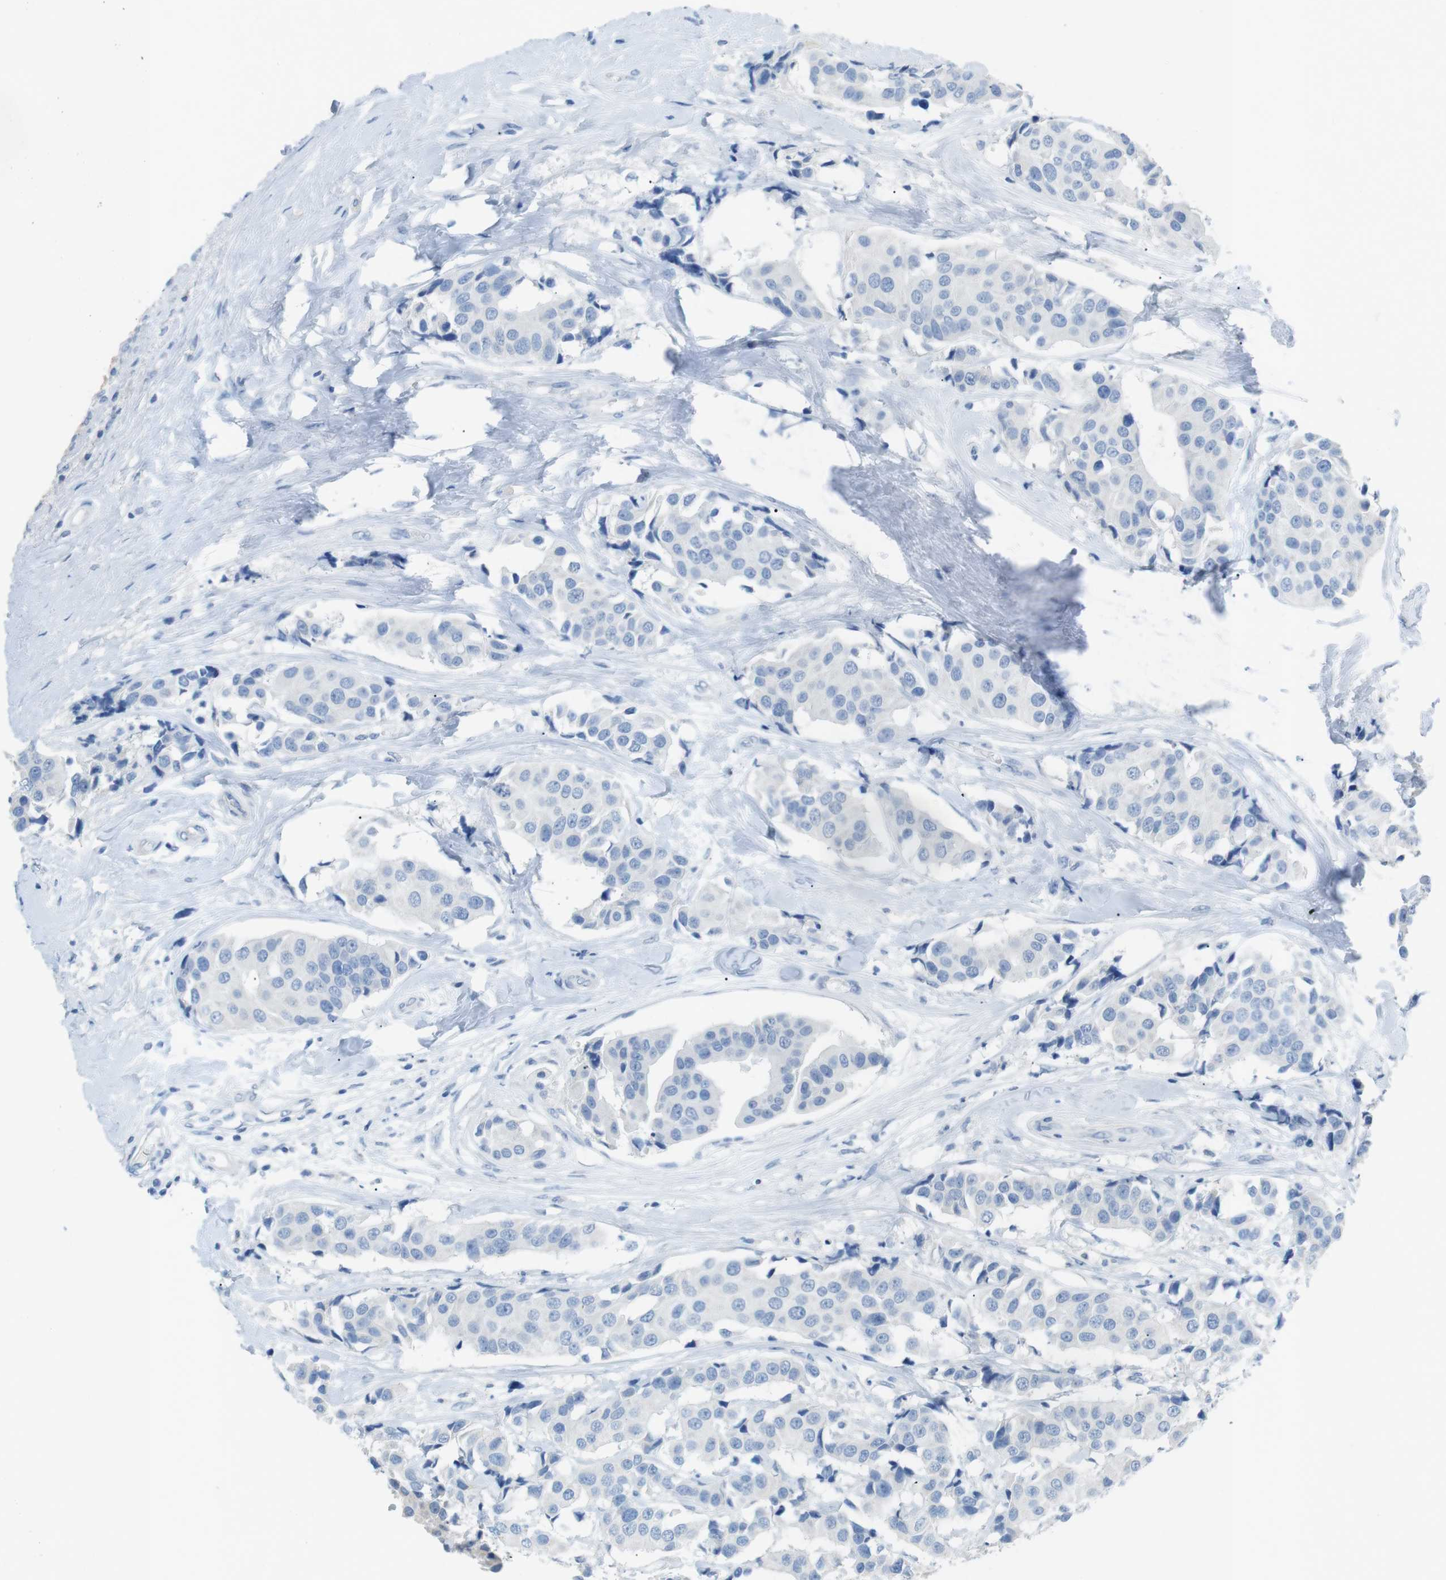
{"staining": {"intensity": "negative", "quantity": "none", "location": "none"}, "tissue": "breast cancer", "cell_type": "Tumor cells", "image_type": "cancer", "snomed": [{"axis": "morphology", "description": "Normal tissue, NOS"}, {"axis": "morphology", "description": "Duct carcinoma"}, {"axis": "topography", "description": "Breast"}], "caption": "There is no significant expression in tumor cells of breast intraductal carcinoma.", "gene": "SALL4", "patient": {"sex": "female", "age": 39}}